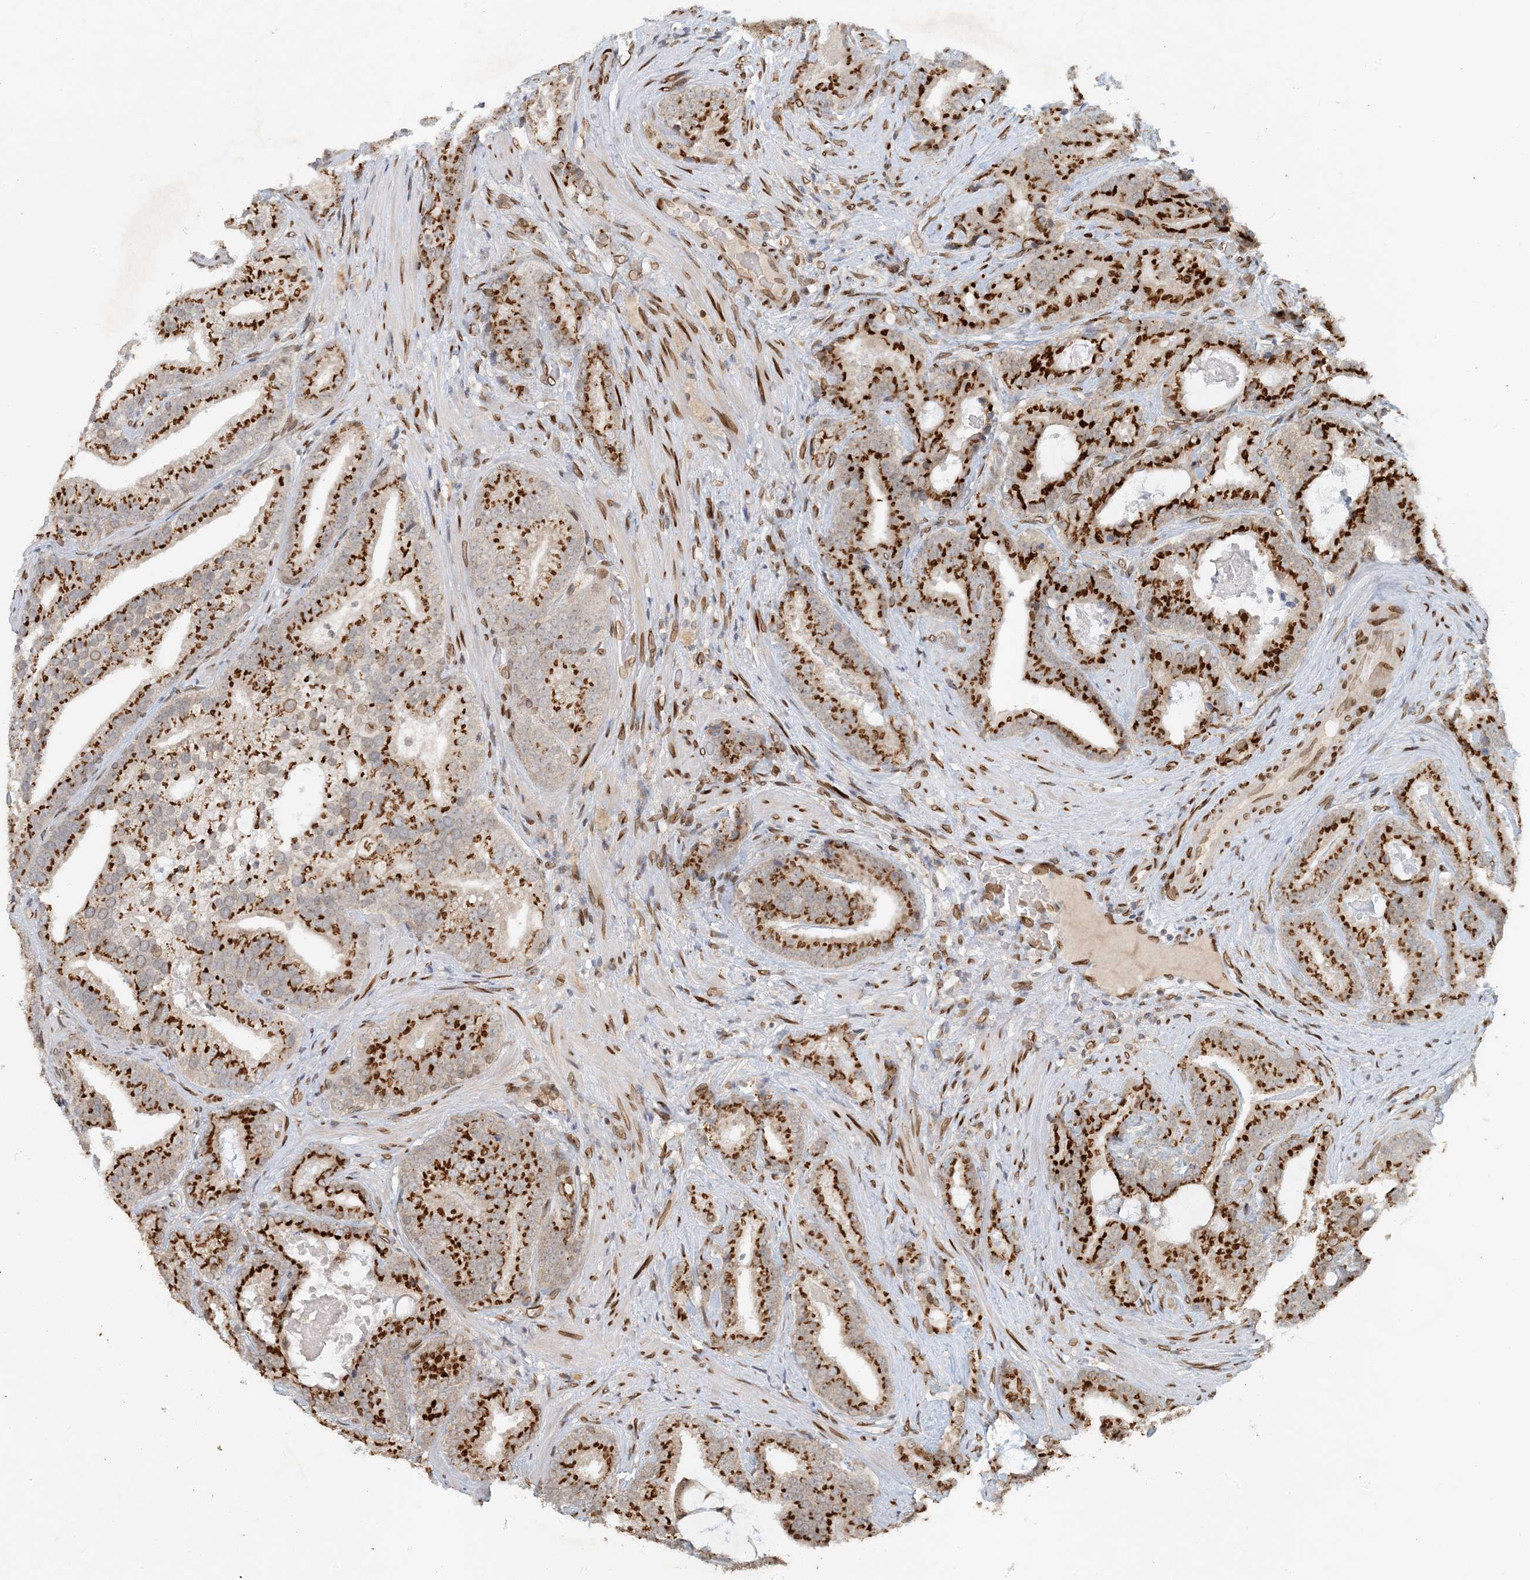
{"staining": {"intensity": "strong", "quantity": ">75%", "location": "cytoplasmic/membranous"}, "tissue": "prostate cancer", "cell_type": "Tumor cells", "image_type": "cancer", "snomed": [{"axis": "morphology", "description": "Adenocarcinoma, Low grade"}, {"axis": "topography", "description": "Prostate"}], "caption": "Prostate cancer stained with a brown dye exhibits strong cytoplasmic/membranous positive positivity in about >75% of tumor cells.", "gene": "SLC35A2", "patient": {"sex": "male", "age": 67}}